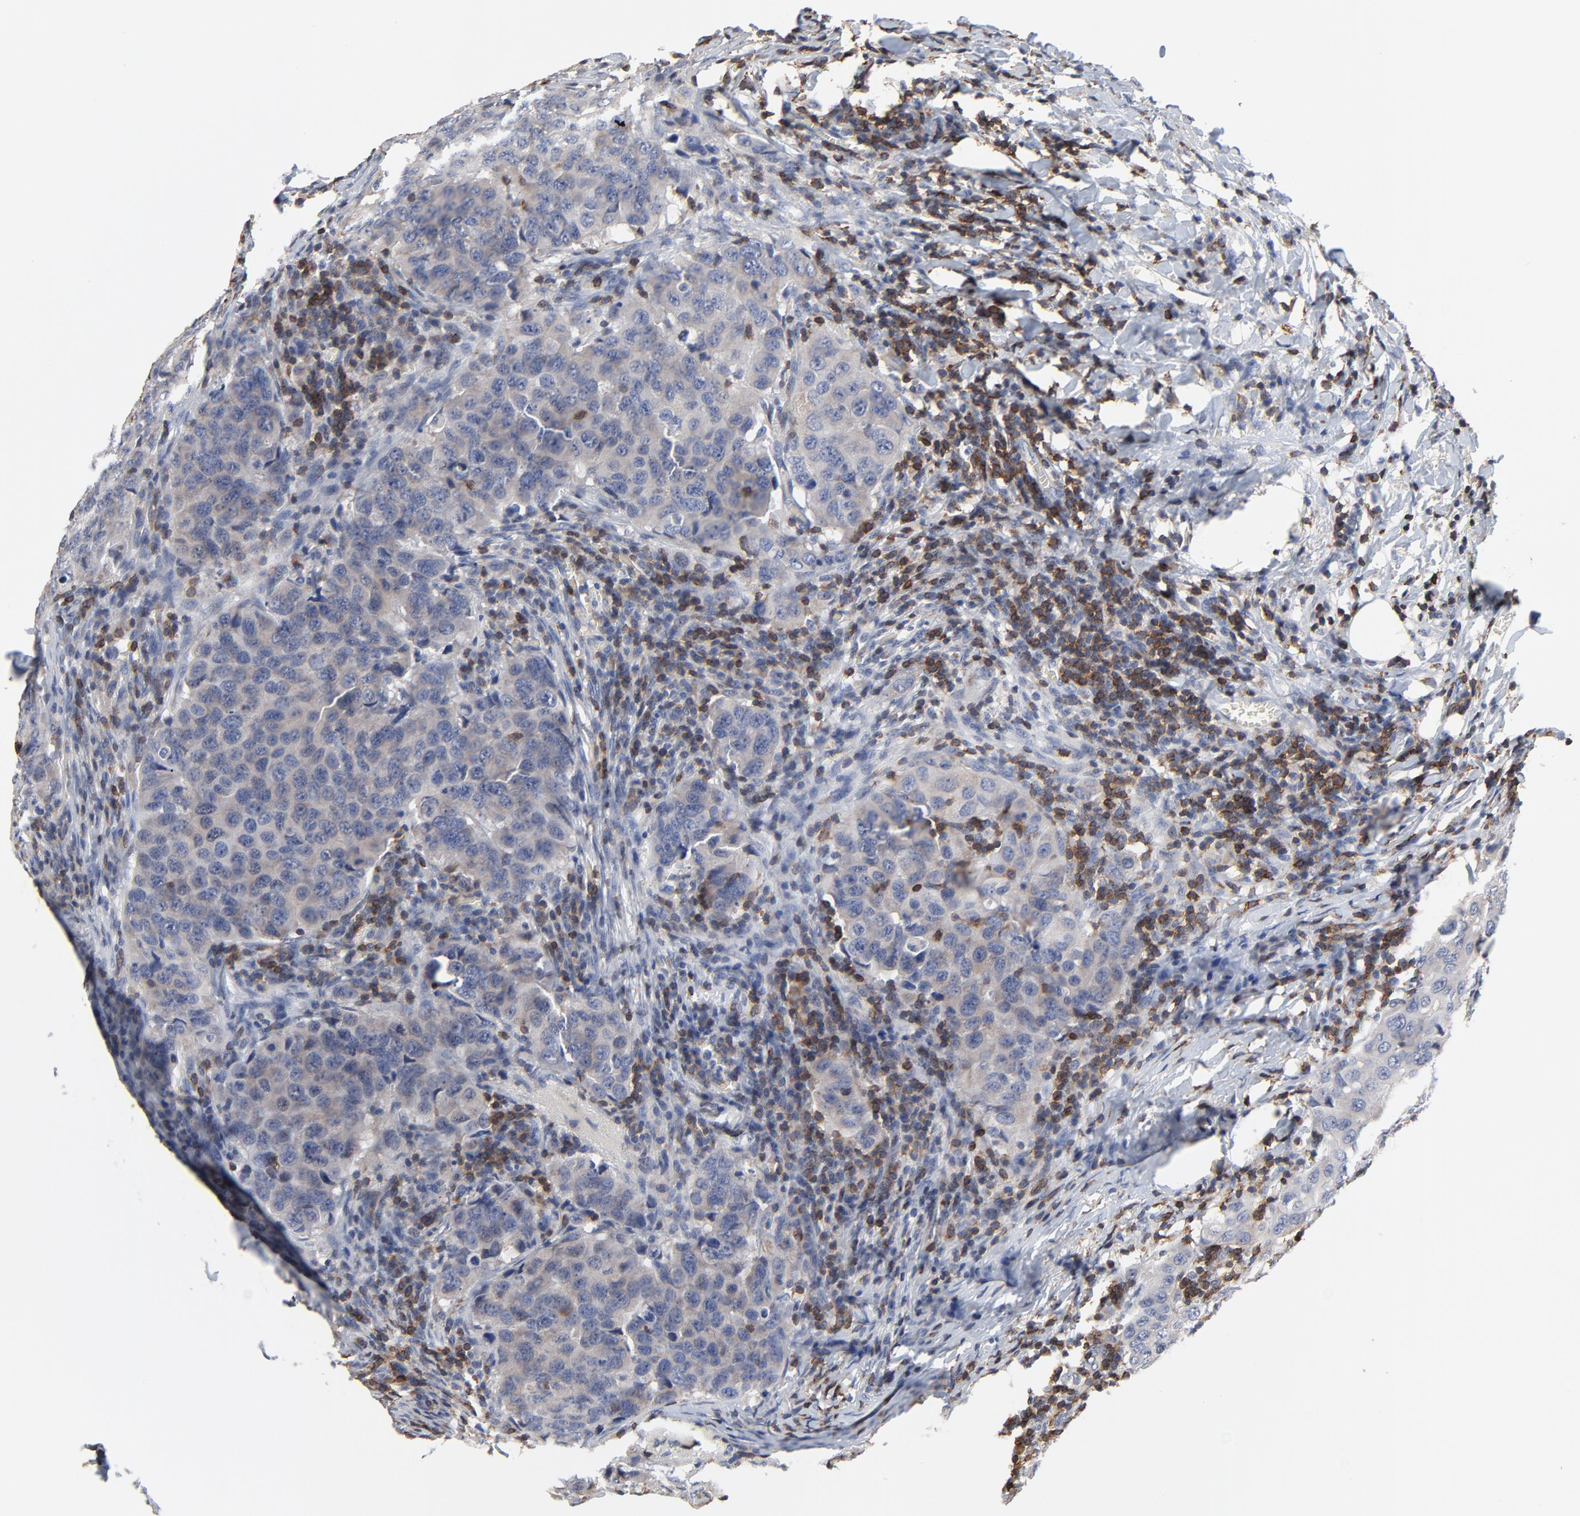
{"staining": {"intensity": "weak", "quantity": "25%-75%", "location": "cytoplasmic/membranous"}, "tissue": "breast cancer", "cell_type": "Tumor cells", "image_type": "cancer", "snomed": [{"axis": "morphology", "description": "Duct carcinoma"}, {"axis": "topography", "description": "Breast"}], "caption": "This is an image of immunohistochemistry staining of breast intraductal carcinoma, which shows weak expression in the cytoplasmic/membranous of tumor cells.", "gene": "SKAP1", "patient": {"sex": "female", "age": 54}}